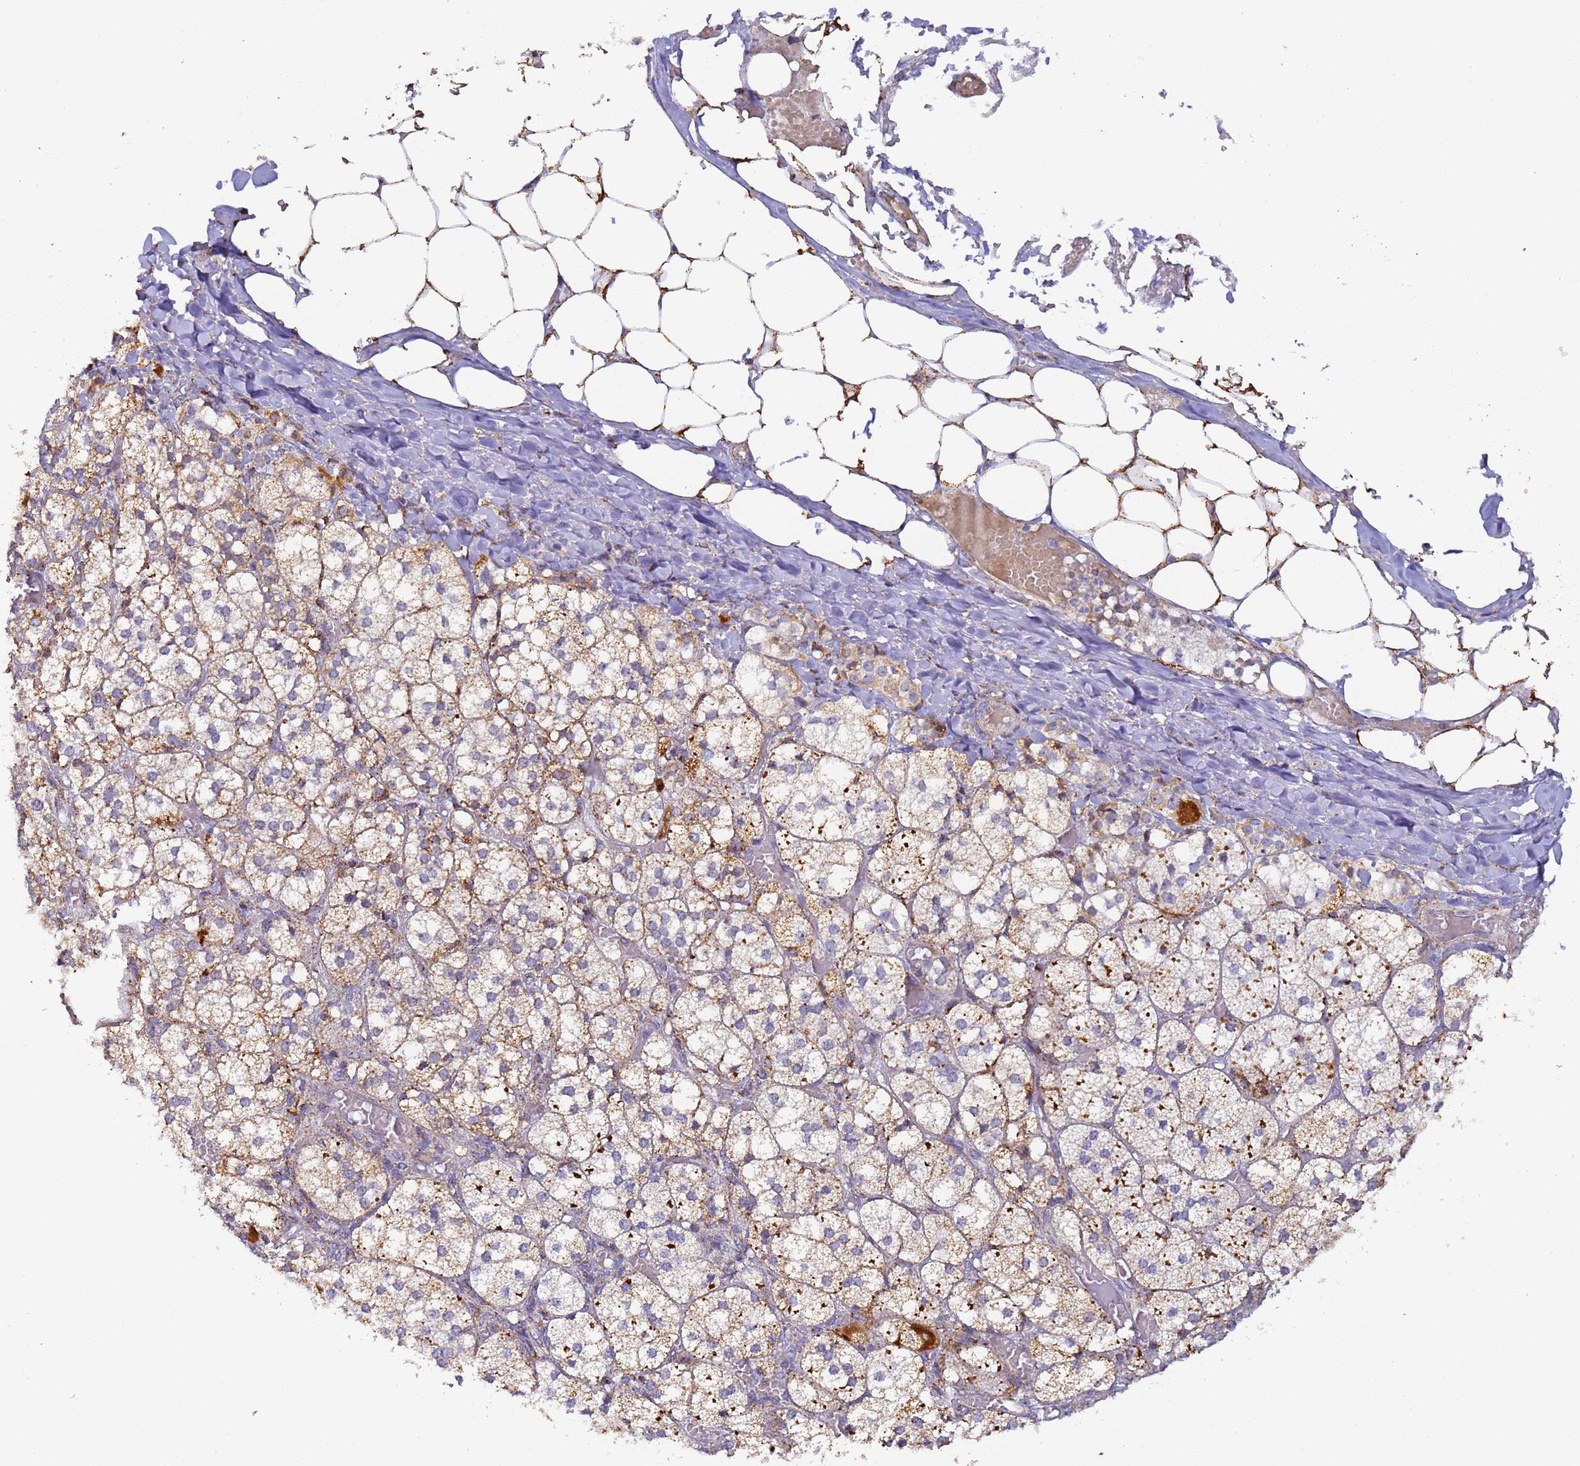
{"staining": {"intensity": "moderate", "quantity": "25%-75%", "location": "cytoplasmic/membranous"}, "tissue": "adrenal gland", "cell_type": "Glandular cells", "image_type": "normal", "snomed": [{"axis": "morphology", "description": "Normal tissue, NOS"}, {"axis": "topography", "description": "Adrenal gland"}], "caption": "Immunohistochemistry (IHC) (DAB (3,3'-diaminobenzidine)) staining of benign human adrenal gland displays moderate cytoplasmic/membranous protein positivity in approximately 25%-75% of glandular cells.", "gene": "FRG2B", "patient": {"sex": "female", "age": 61}}